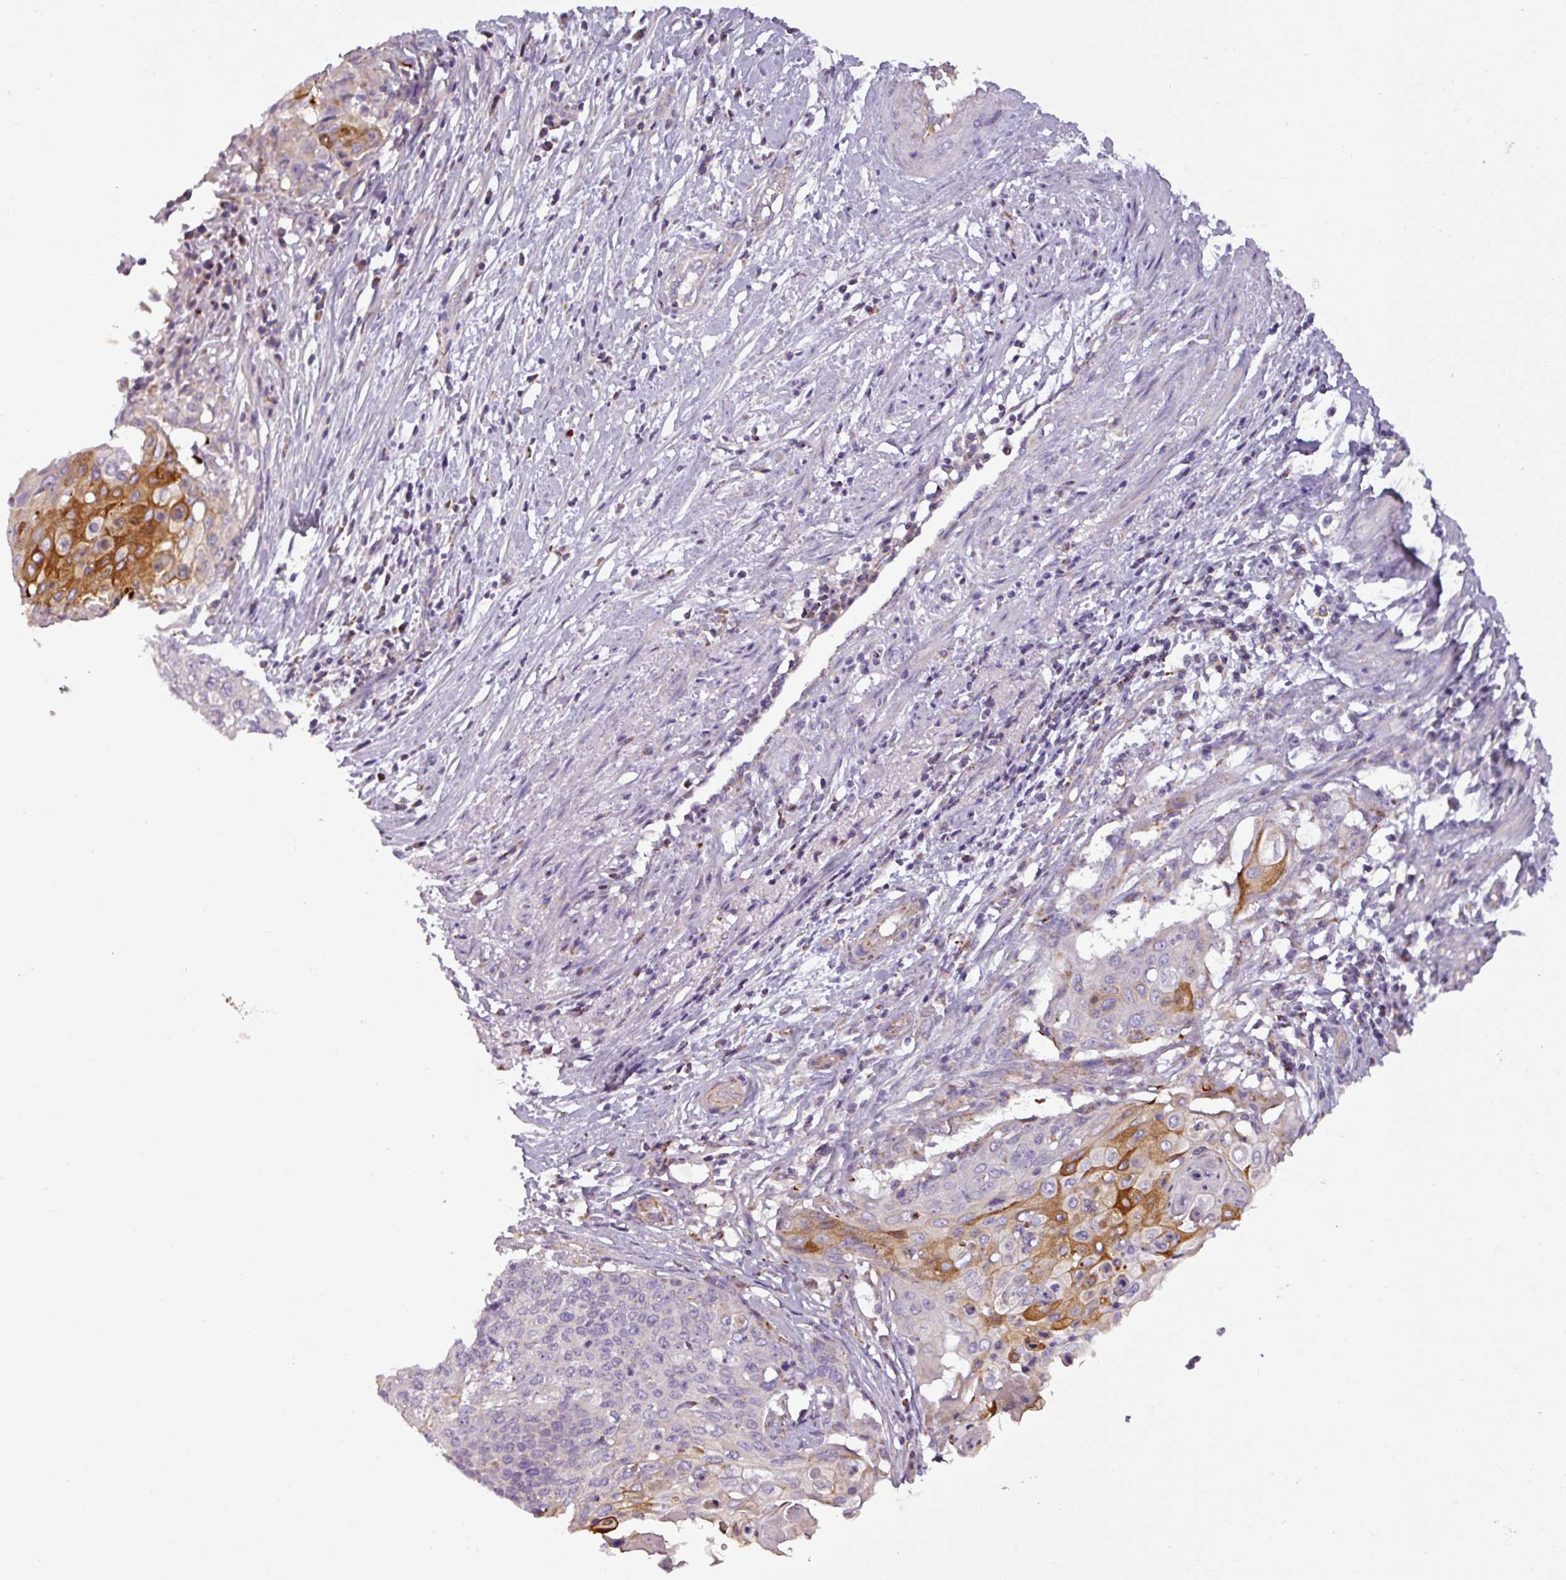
{"staining": {"intensity": "strong", "quantity": "<25%", "location": "cytoplasmic/membranous"}, "tissue": "cervical cancer", "cell_type": "Tumor cells", "image_type": "cancer", "snomed": [{"axis": "morphology", "description": "Squamous cell carcinoma, NOS"}, {"axis": "topography", "description": "Cervix"}], "caption": "A medium amount of strong cytoplasmic/membranous staining is present in about <25% of tumor cells in squamous cell carcinoma (cervical) tissue.", "gene": "PNMA6A", "patient": {"sex": "female", "age": 39}}